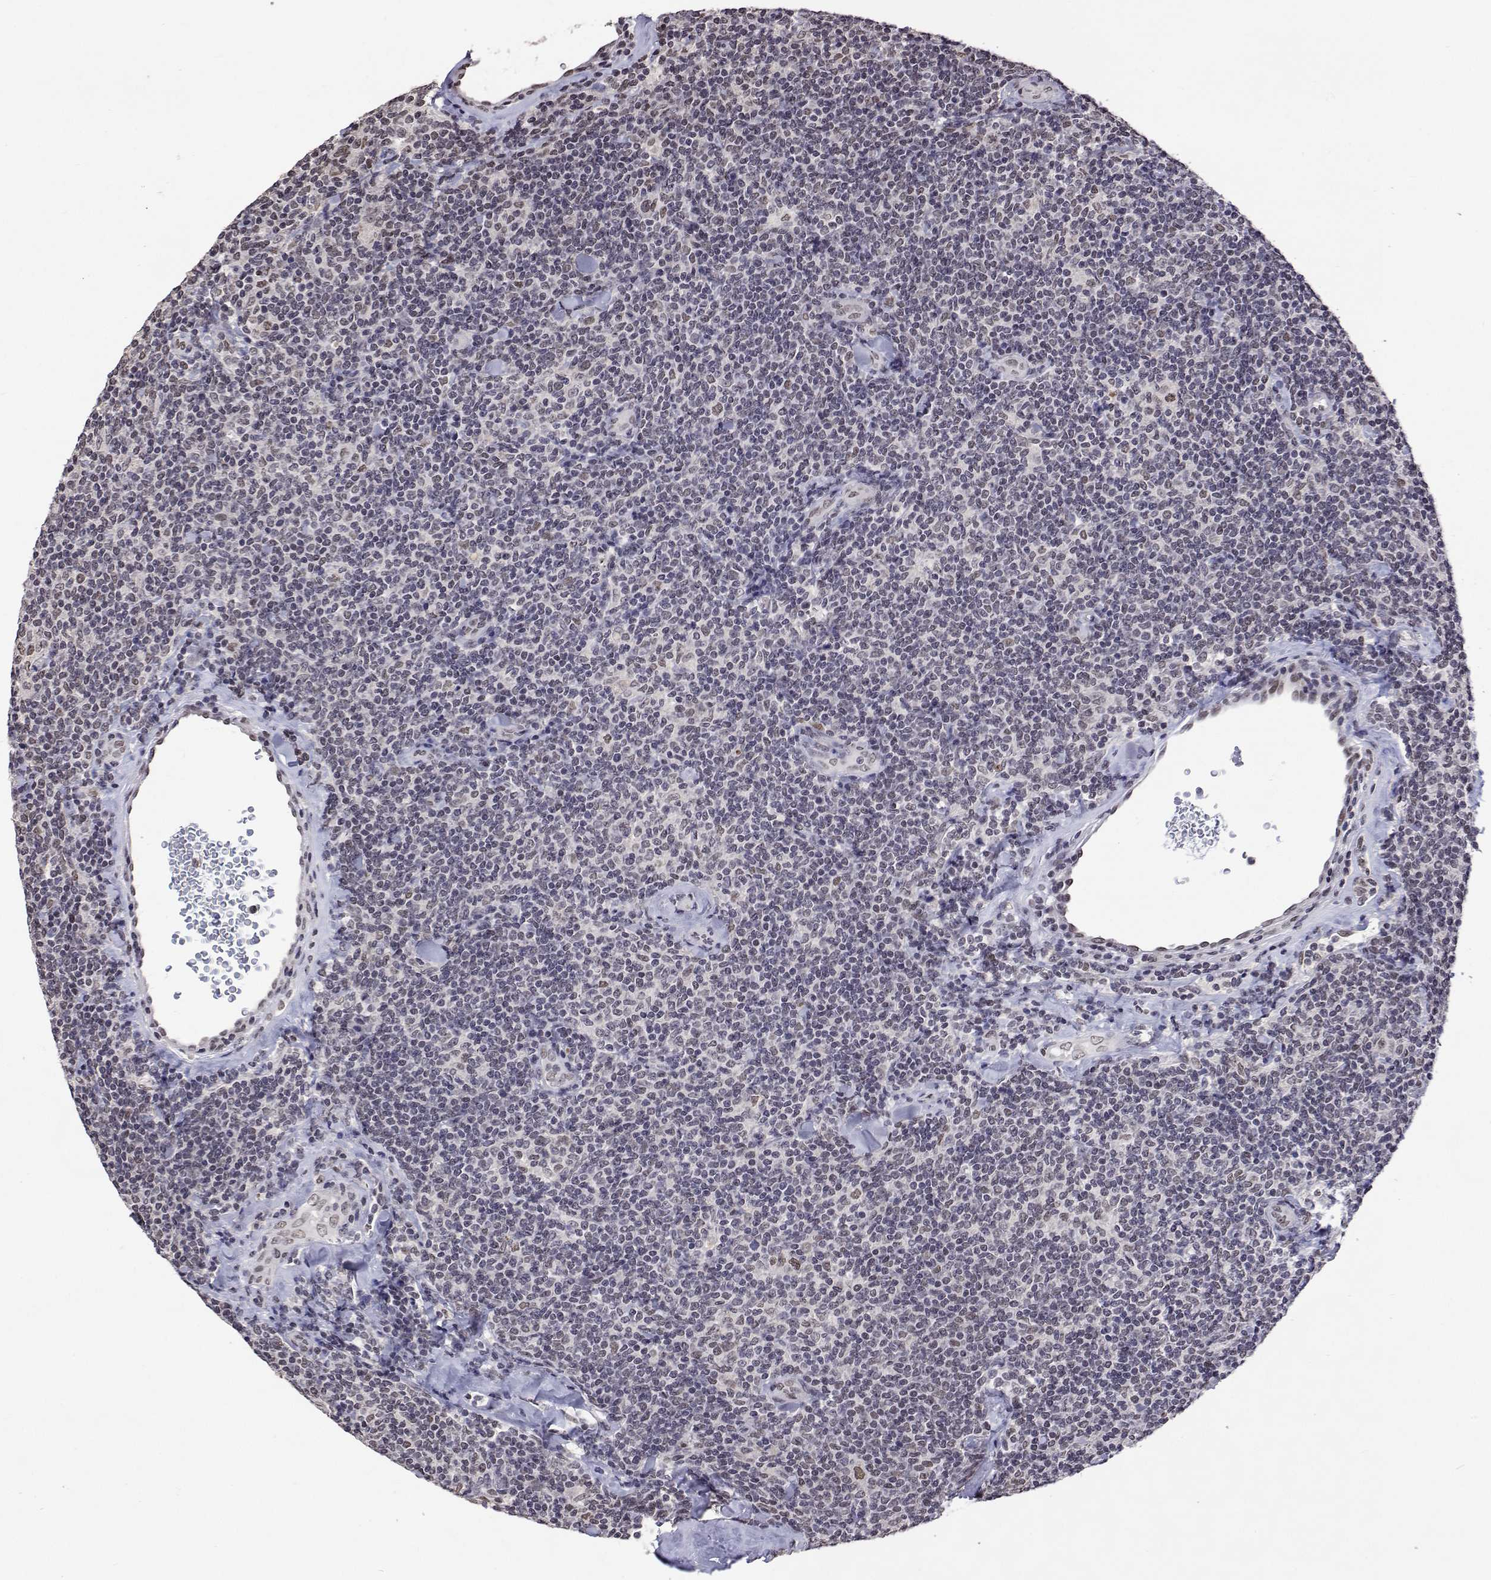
{"staining": {"intensity": "negative", "quantity": "none", "location": "none"}, "tissue": "lymphoma", "cell_type": "Tumor cells", "image_type": "cancer", "snomed": [{"axis": "morphology", "description": "Malignant lymphoma, non-Hodgkin's type, Low grade"}, {"axis": "topography", "description": "Lymph node"}], "caption": "Malignant lymphoma, non-Hodgkin's type (low-grade) was stained to show a protein in brown. There is no significant staining in tumor cells.", "gene": "HNRNPA0", "patient": {"sex": "female", "age": 56}}